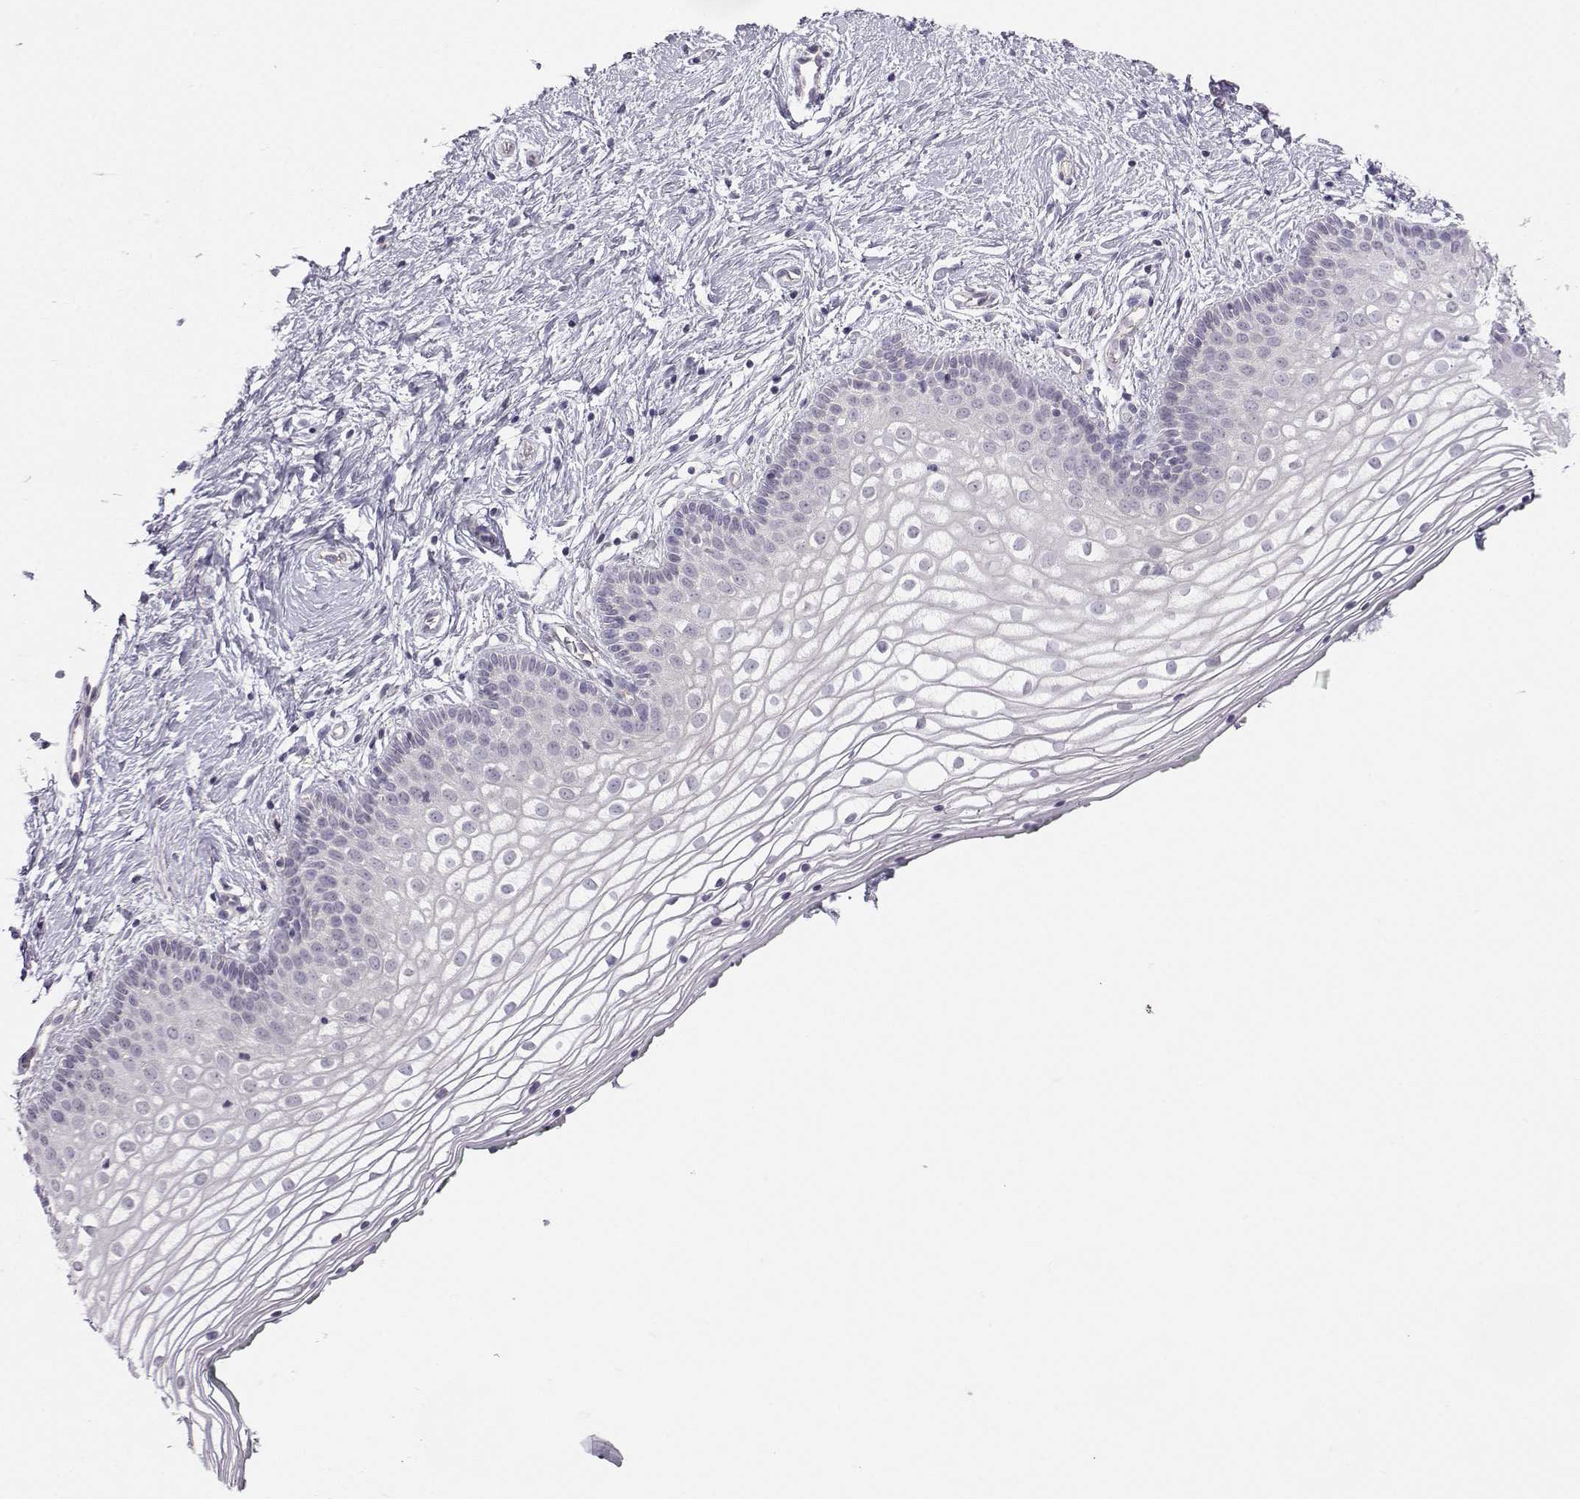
{"staining": {"intensity": "negative", "quantity": "none", "location": "none"}, "tissue": "vagina", "cell_type": "Squamous epithelial cells", "image_type": "normal", "snomed": [{"axis": "morphology", "description": "Normal tissue, NOS"}, {"axis": "topography", "description": "Vagina"}], "caption": "DAB (3,3'-diaminobenzidine) immunohistochemical staining of benign vagina displays no significant positivity in squamous epithelial cells.", "gene": "MAST1", "patient": {"sex": "female", "age": 36}}